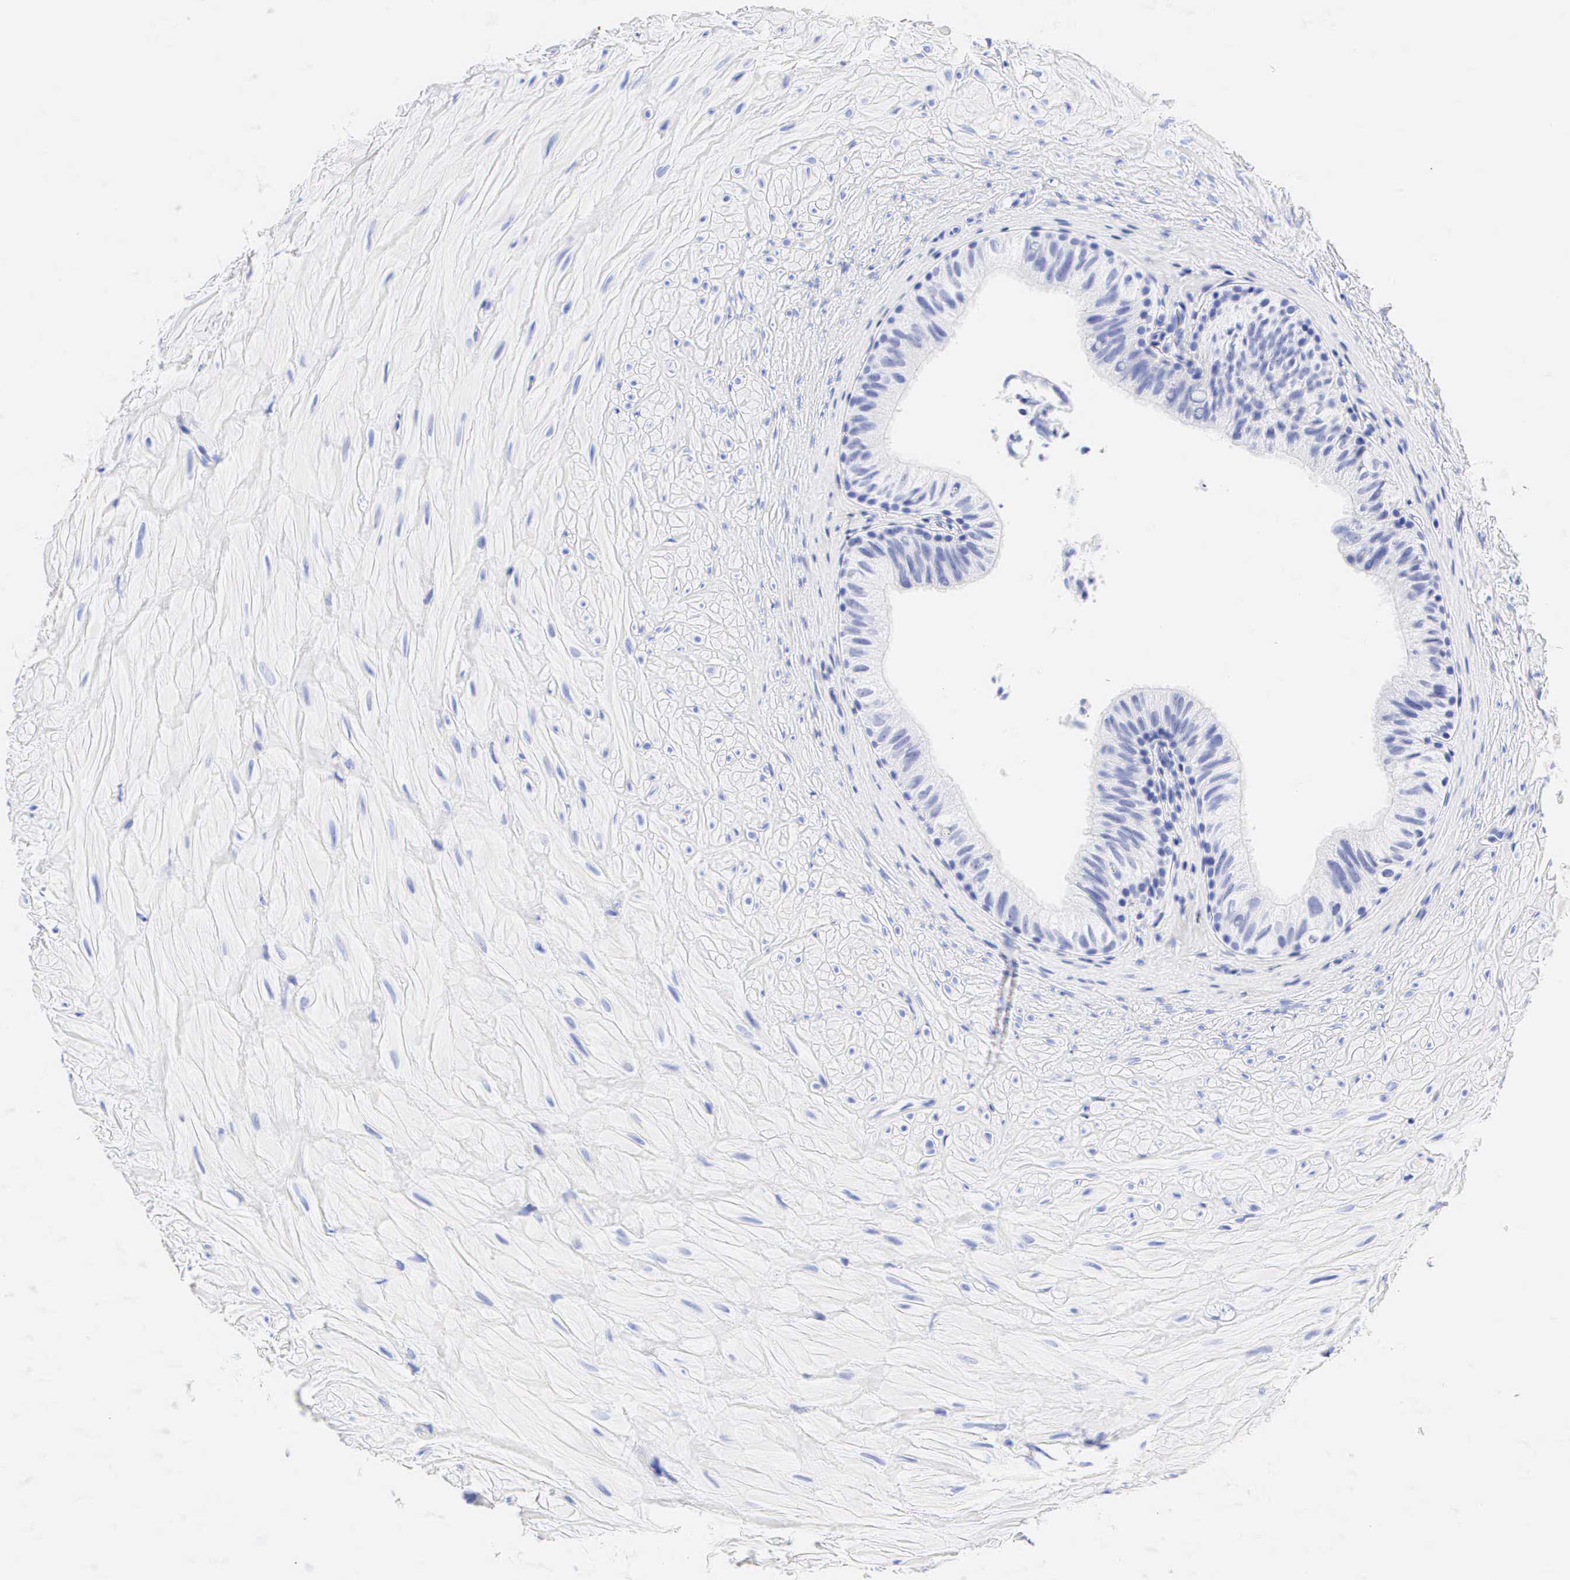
{"staining": {"intensity": "negative", "quantity": "none", "location": "none"}, "tissue": "epididymis", "cell_type": "Glandular cells", "image_type": "normal", "snomed": [{"axis": "morphology", "description": "Normal tissue, NOS"}, {"axis": "topography", "description": "Epididymis"}], "caption": "Protein analysis of benign epididymis displays no significant positivity in glandular cells.", "gene": "KRT20", "patient": {"sex": "male", "age": 37}}